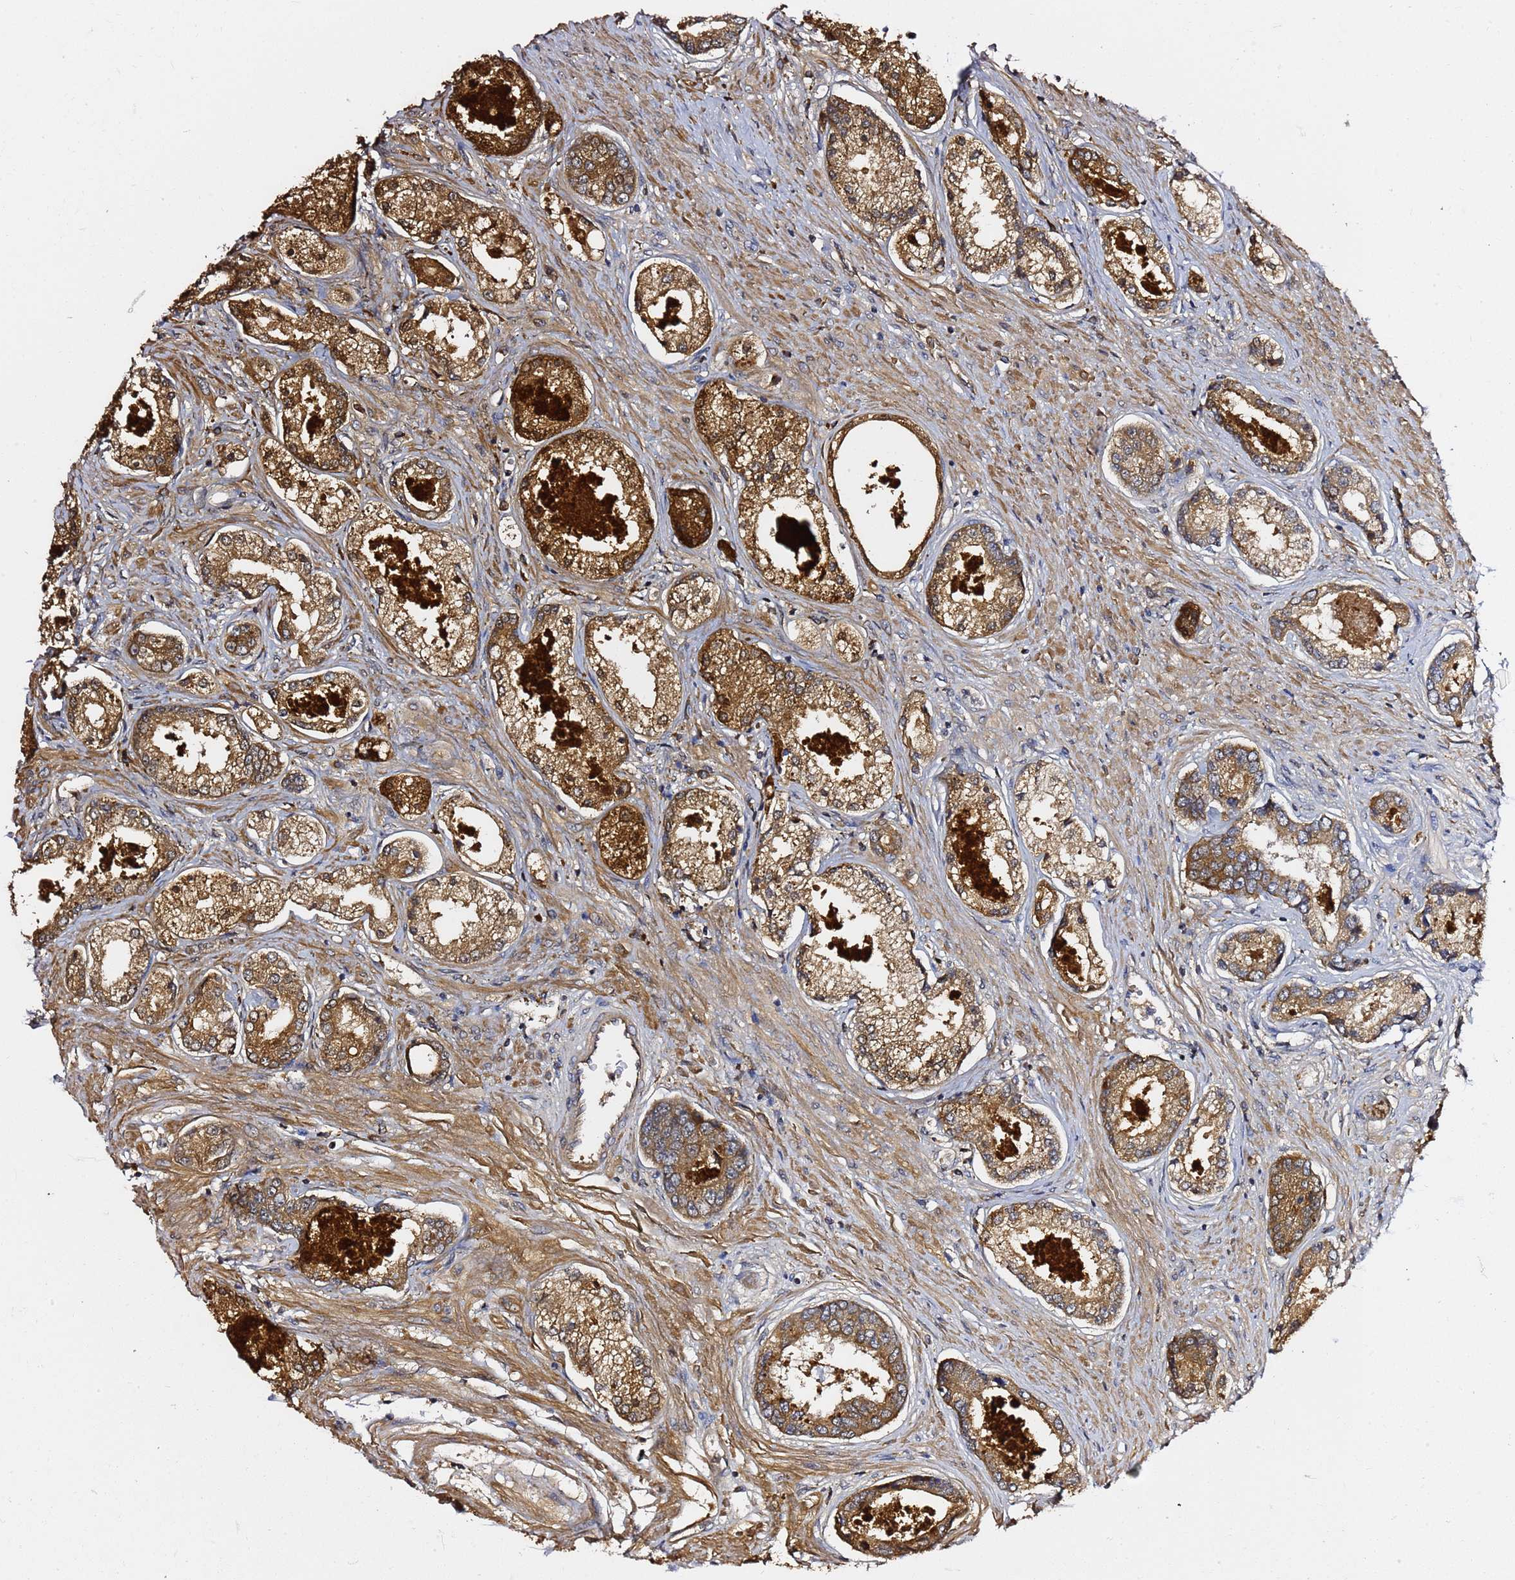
{"staining": {"intensity": "moderate", "quantity": ">75%", "location": "cytoplasmic/membranous"}, "tissue": "prostate cancer", "cell_type": "Tumor cells", "image_type": "cancer", "snomed": [{"axis": "morphology", "description": "Adenocarcinoma, Low grade"}, {"axis": "topography", "description": "Prostate"}], "caption": "Immunohistochemical staining of prostate adenocarcinoma (low-grade) demonstrates moderate cytoplasmic/membranous protein expression in approximately >75% of tumor cells.", "gene": "NAT2", "patient": {"sex": "male", "age": 68}}